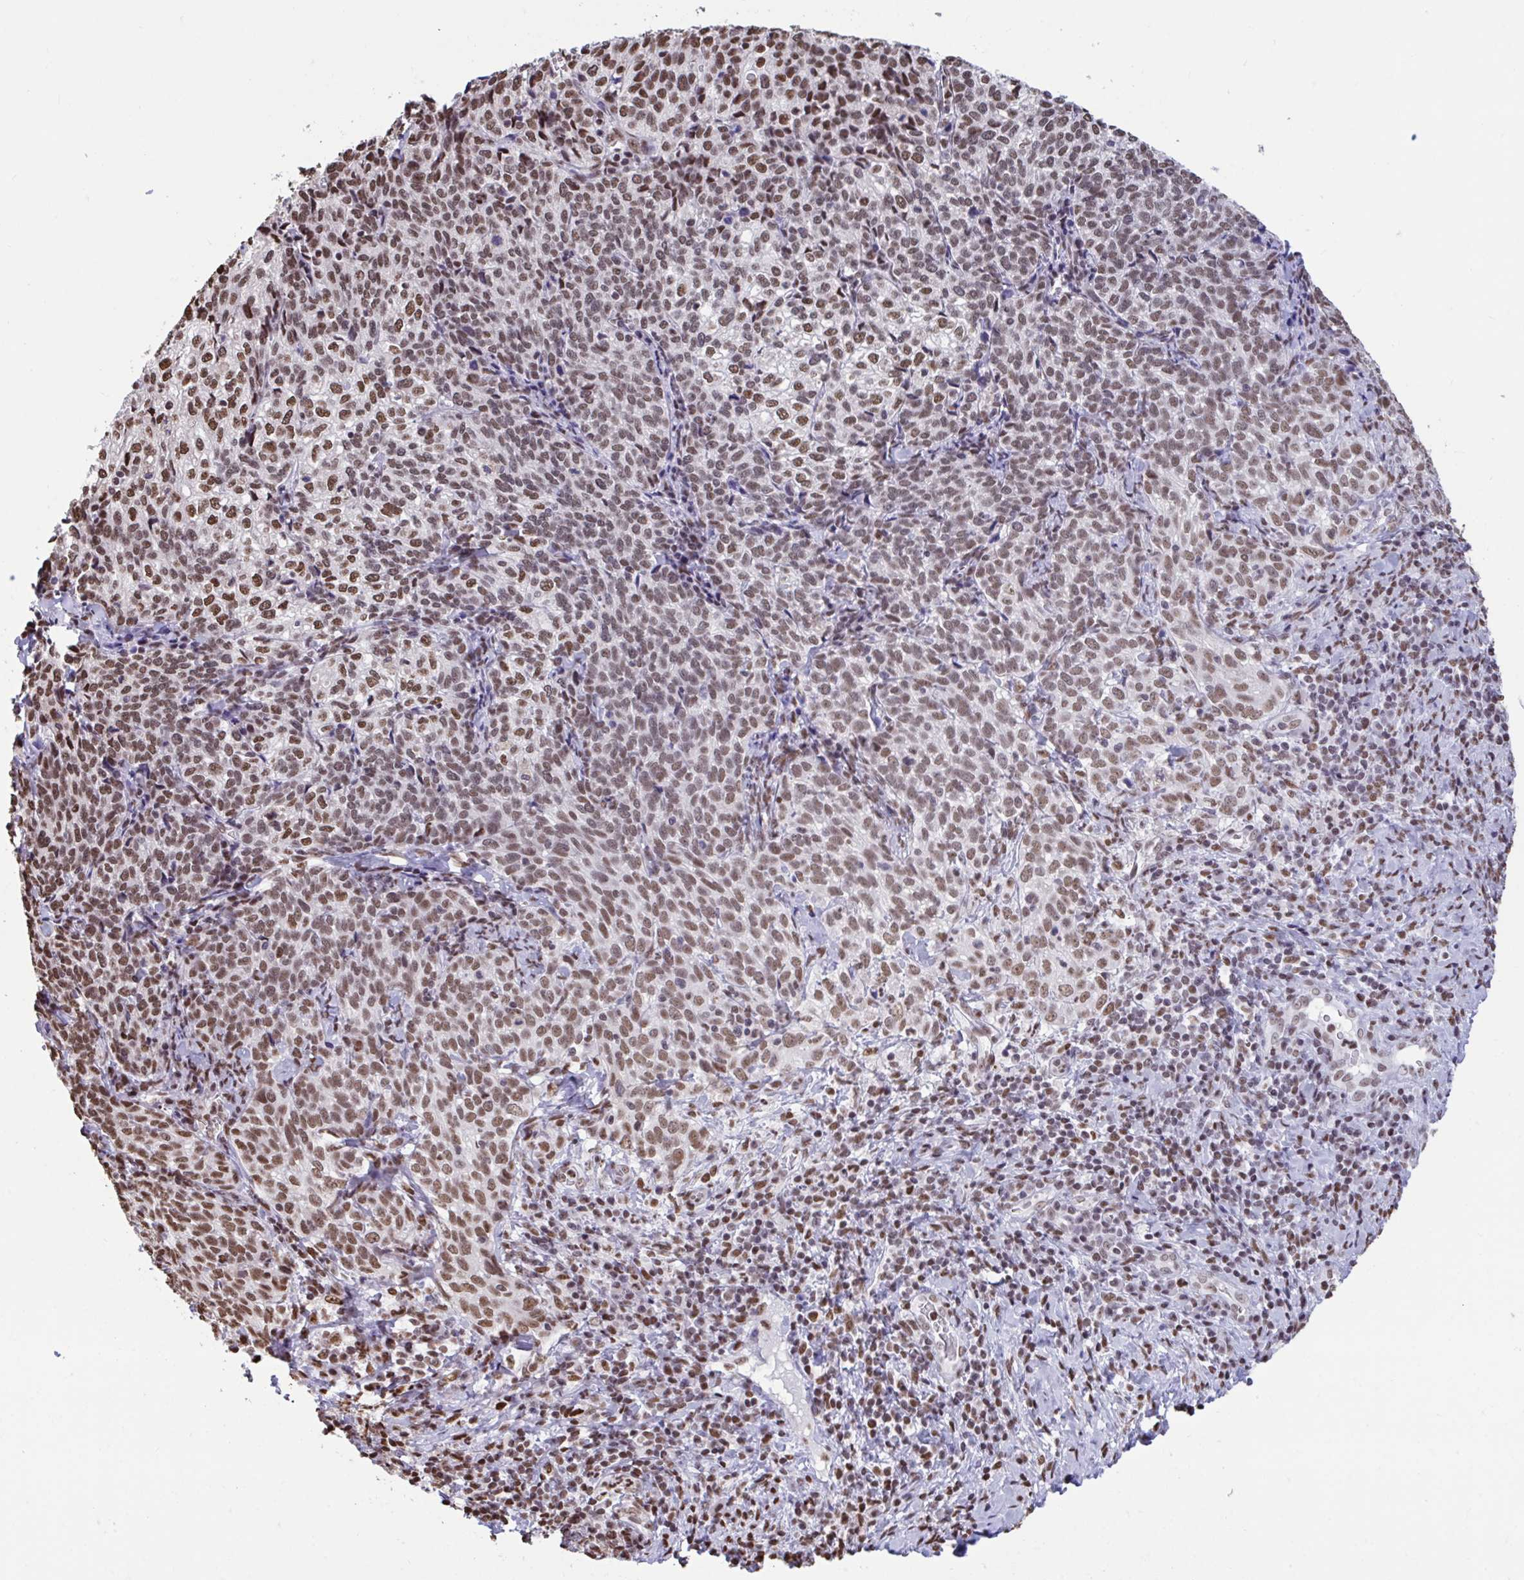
{"staining": {"intensity": "moderate", "quantity": ">75%", "location": "nuclear"}, "tissue": "cervical cancer", "cell_type": "Tumor cells", "image_type": "cancer", "snomed": [{"axis": "morphology", "description": "Normal tissue, NOS"}, {"axis": "morphology", "description": "Squamous cell carcinoma, NOS"}, {"axis": "topography", "description": "Vagina"}, {"axis": "topography", "description": "Cervix"}], "caption": "Approximately >75% of tumor cells in squamous cell carcinoma (cervical) reveal moderate nuclear protein expression as visualized by brown immunohistochemical staining.", "gene": "HNRNPDL", "patient": {"sex": "female", "age": 45}}